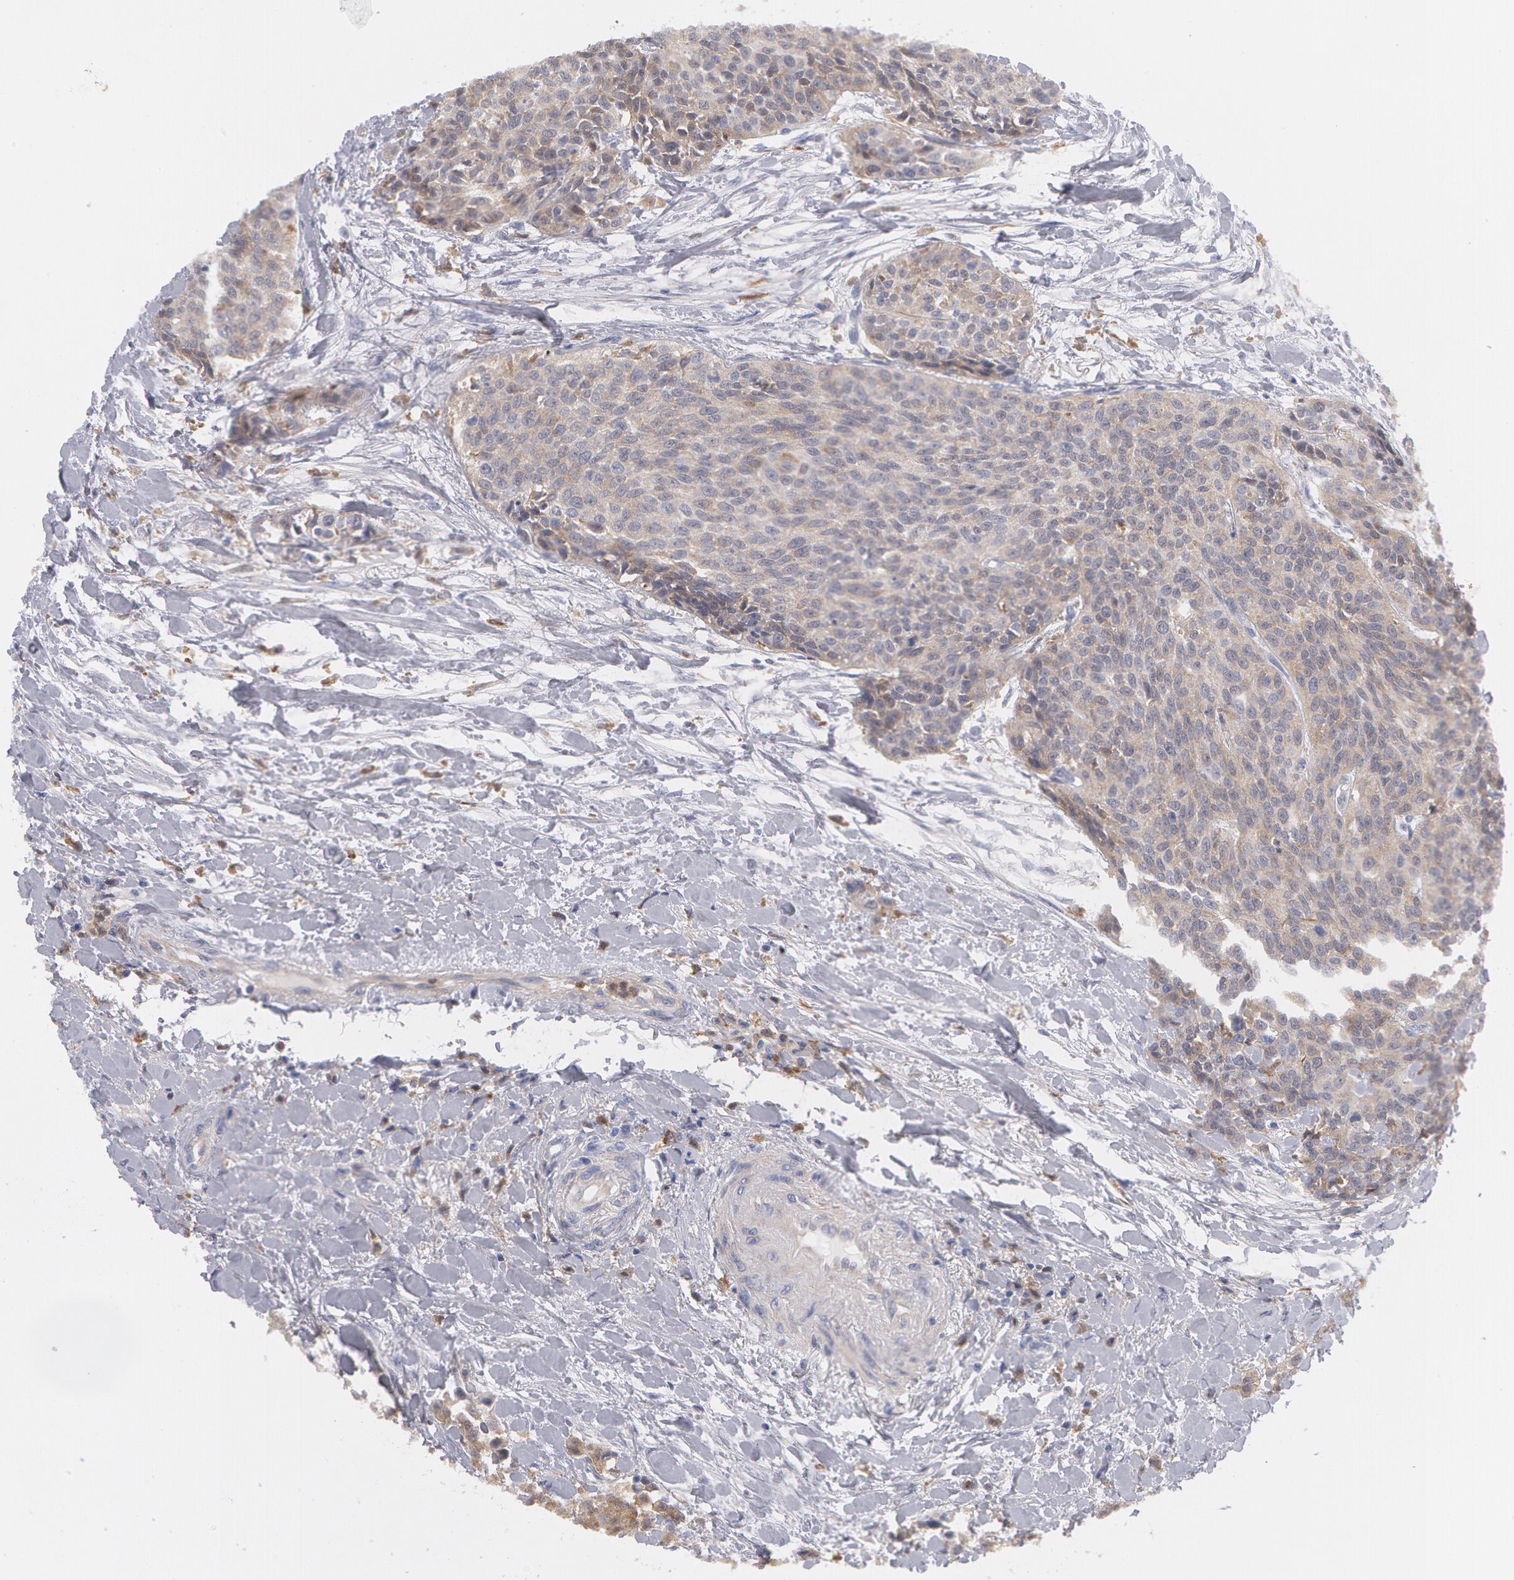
{"staining": {"intensity": "weak", "quantity": ">75%", "location": "cytoplasmic/membranous"}, "tissue": "urothelial cancer", "cell_type": "Tumor cells", "image_type": "cancer", "snomed": [{"axis": "morphology", "description": "Urothelial carcinoma, High grade"}, {"axis": "topography", "description": "Urinary bladder"}], "caption": "DAB immunohistochemical staining of urothelial carcinoma (high-grade) demonstrates weak cytoplasmic/membranous protein staining in about >75% of tumor cells.", "gene": "SYK", "patient": {"sex": "male", "age": 56}}